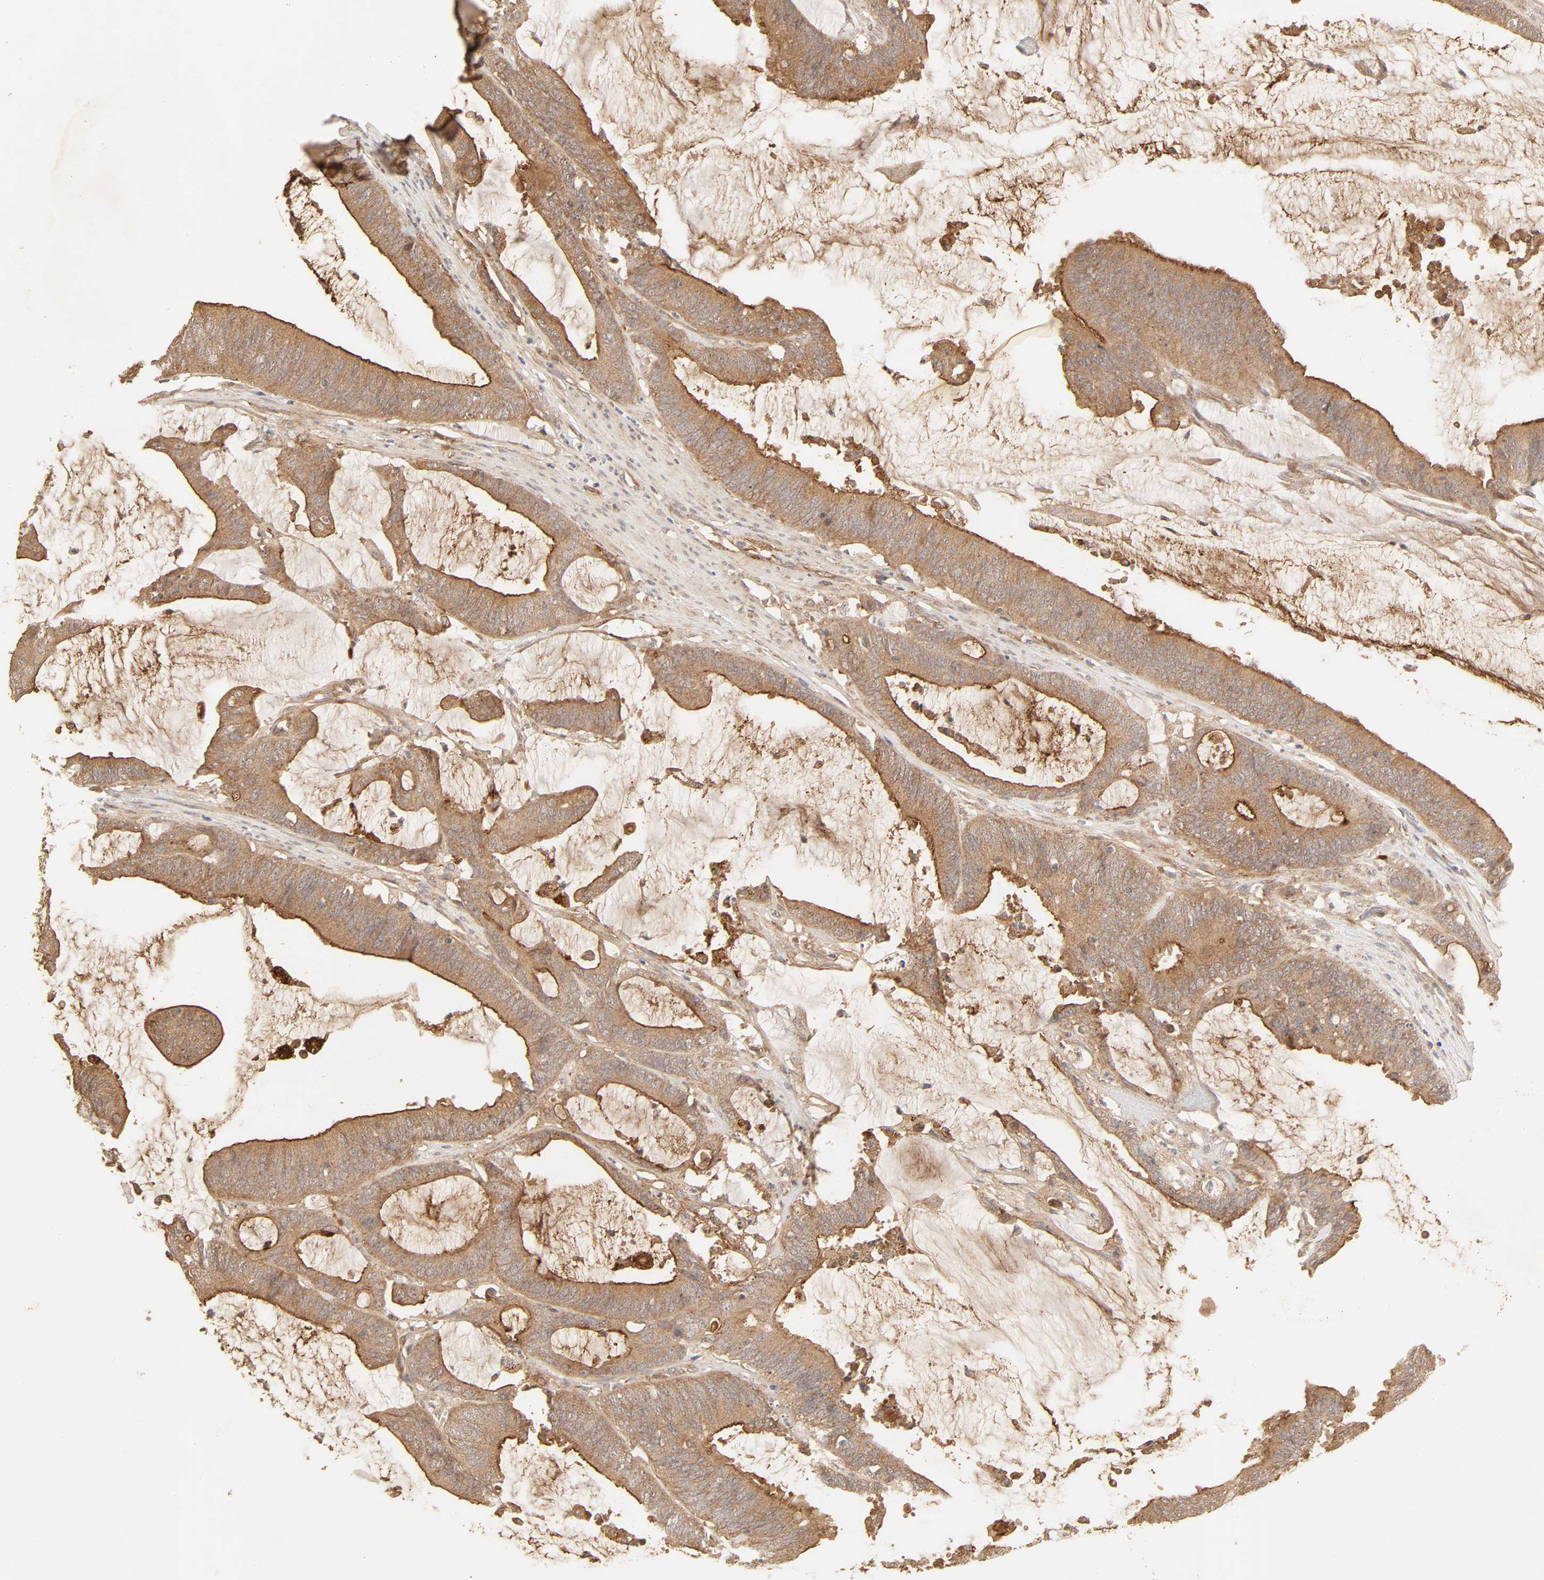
{"staining": {"intensity": "strong", "quantity": ">75%", "location": "cytoplasmic/membranous"}, "tissue": "colorectal cancer", "cell_type": "Tumor cells", "image_type": "cancer", "snomed": [{"axis": "morphology", "description": "Adenocarcinoma, NOS"}, {"axis": "topography", "description": "Rectum"}], "caption": "The micrograph displays a brown stain indicating the presence of a protein in the cytoplasmic/membranous of tumor cells in colorectal adenocarcinoma.", "gene": "EPS8", "patient": {"sex": "female", "age": 66}}